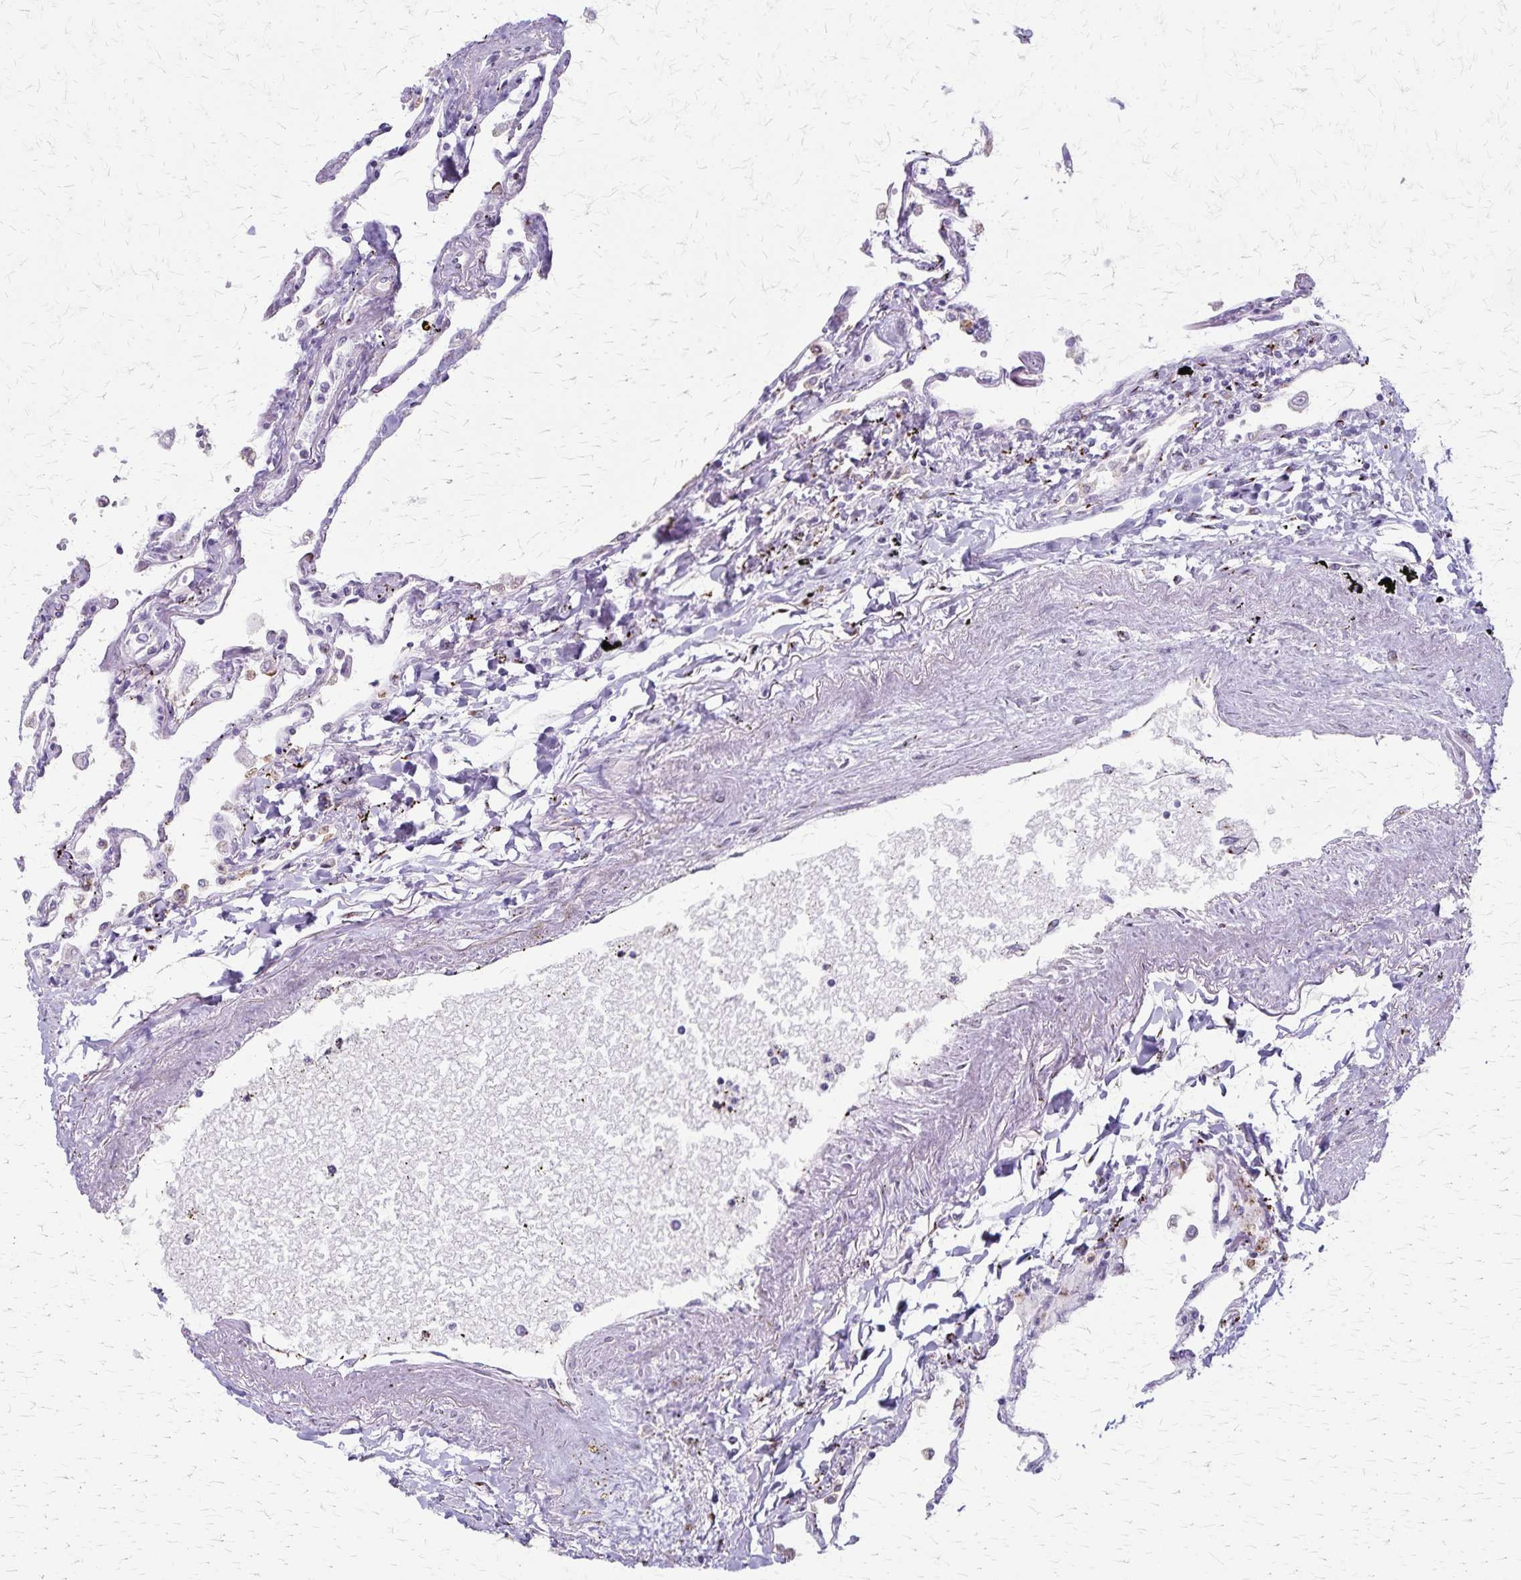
{"staining": {"intensity": "moderate", "quantity": "<25%", "location": "cytoplasmic/membranous"}, "tissue": "lung", "cell_type": "Alveolar cells", "image_type": "normal", "snomed": [{"axis": "morphology", "description": "Normal tissue, NOS"}, {"axis": "topography", "description": "Lung"}], "caption": "Alveolar cells show low levels of moderate cytoplasmic/membranous positivity in about <25% of cells in unremarkable human lung.", "gene": "MCFD2", "patient": {"sex": "female", "age": 67}}